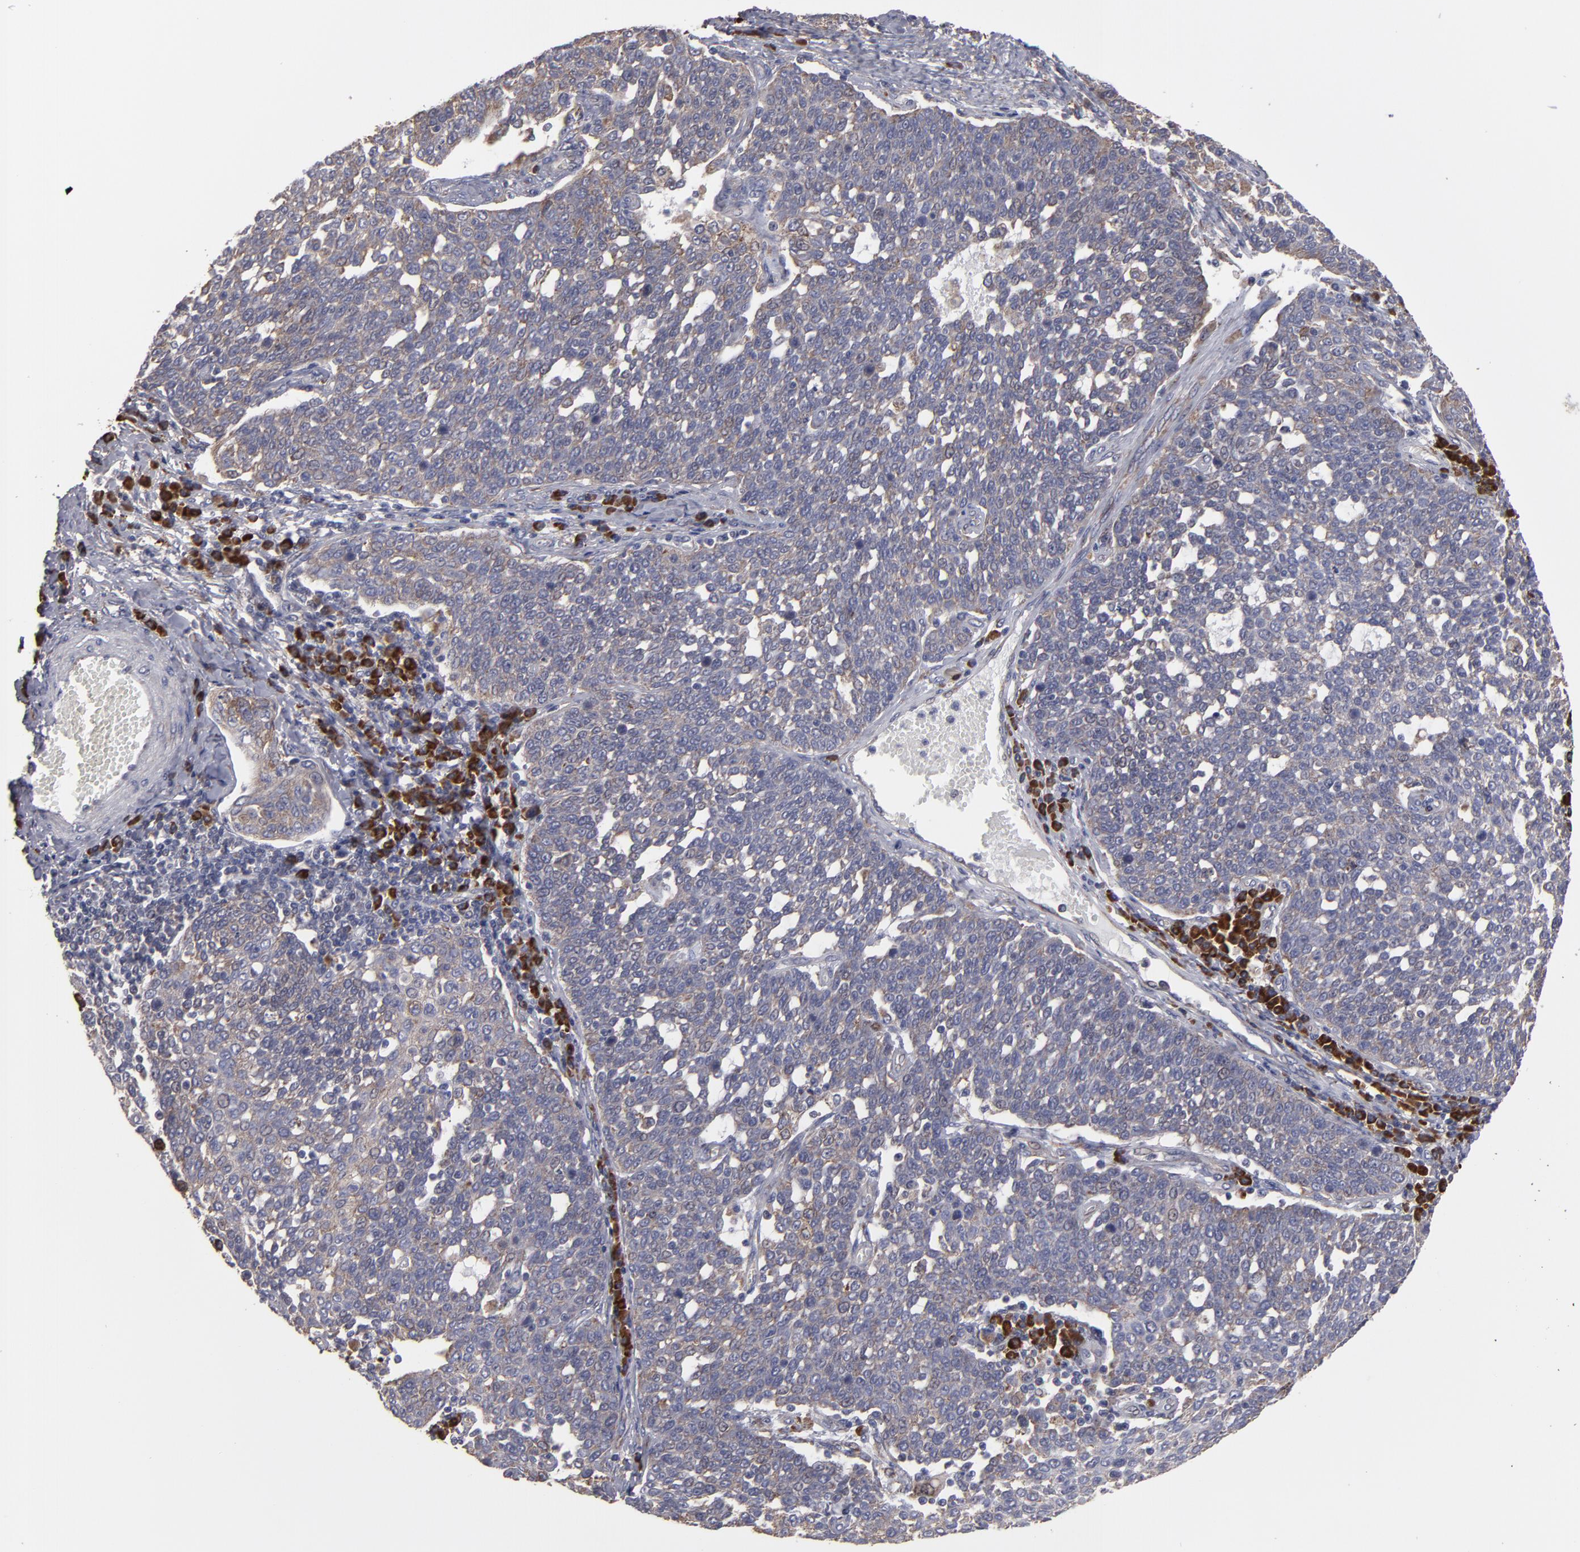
{"staining": {"intensity": "weak", "quantity": ">75%", "location": "cytoplasmic/membranous"}, "tissue": "cervical cancer", "cell_type": "Tumor cells", "image_type": "cancer", "snomed": [{"axis": "morphology", "description": "Squamous cell carcinoma, NOS"}, {"axis": "topography", "description": "Cervix"}], "caption": "An immunohistochemistry (IHC) image of tumor tissue is shown. Protein staining in brown labels weak cytoplasmic/membranous positivity in cervical squamous cell carcinoma within tumor cells.", "gene": "SND1", "patient": {"sex": "female", "age": 34}}